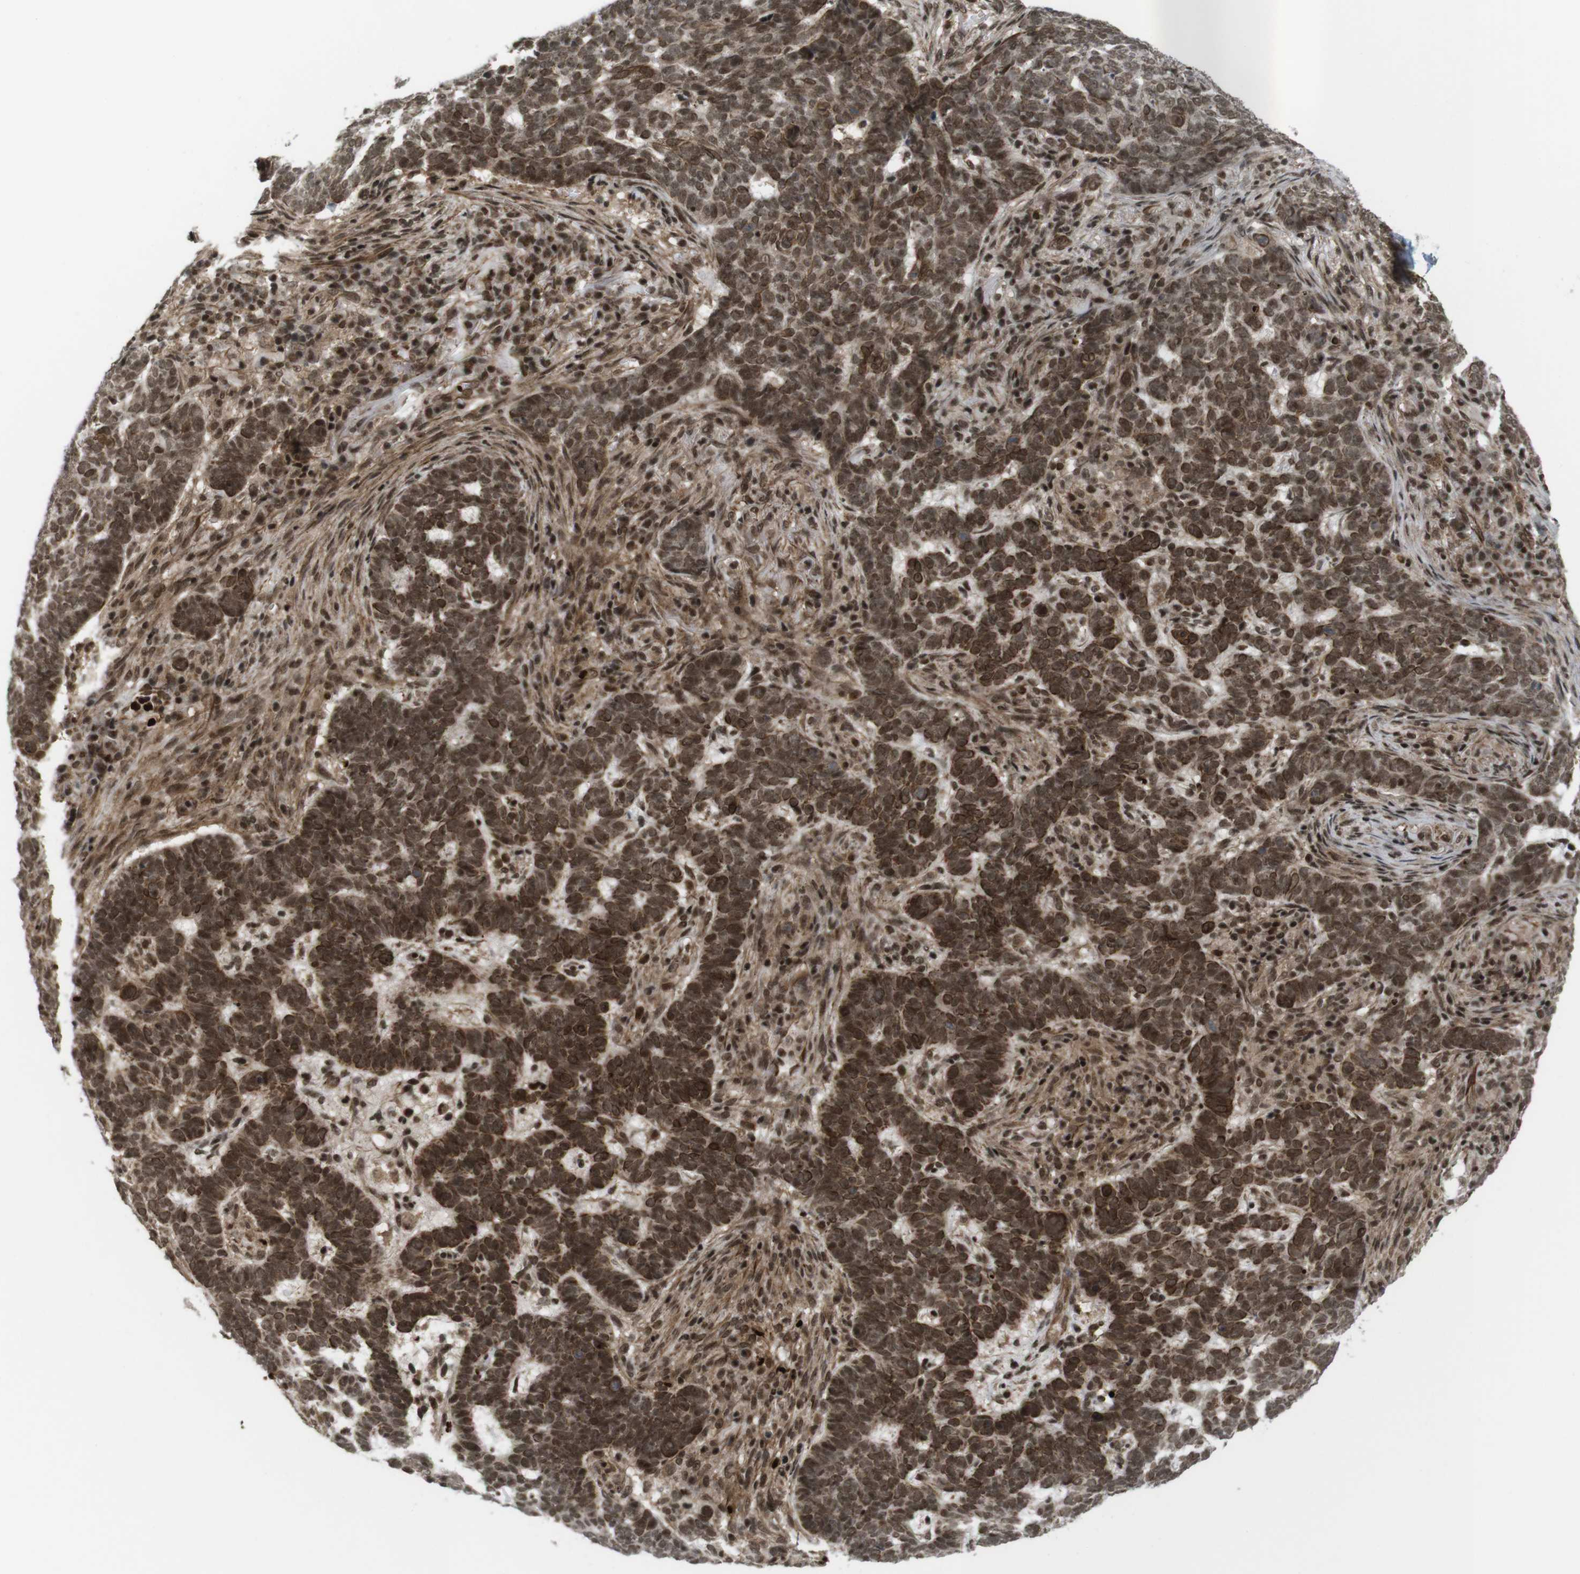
{"staining": {"intensity": "strong", "quantity": ">75%", "location": "cytoplasmic/membranous,nuclear"}, "tissue": "skin cancer", "cell_type": "Tumor cells", "image_type": "cancer", "snomed": [{"axis": "morphology", "description": "Basal cell carcinoma"}, {"axis": "topography", "description": "Skin"}], "caption": "Human skin basal cell carcinoma stained with a brown dye demonstrates strong cytoplasmic/membranous and nuclear positive staining in approximately >75% of tumor cells.", "gene": "SP2", "patient": {"sex": "male", "age": 85}}